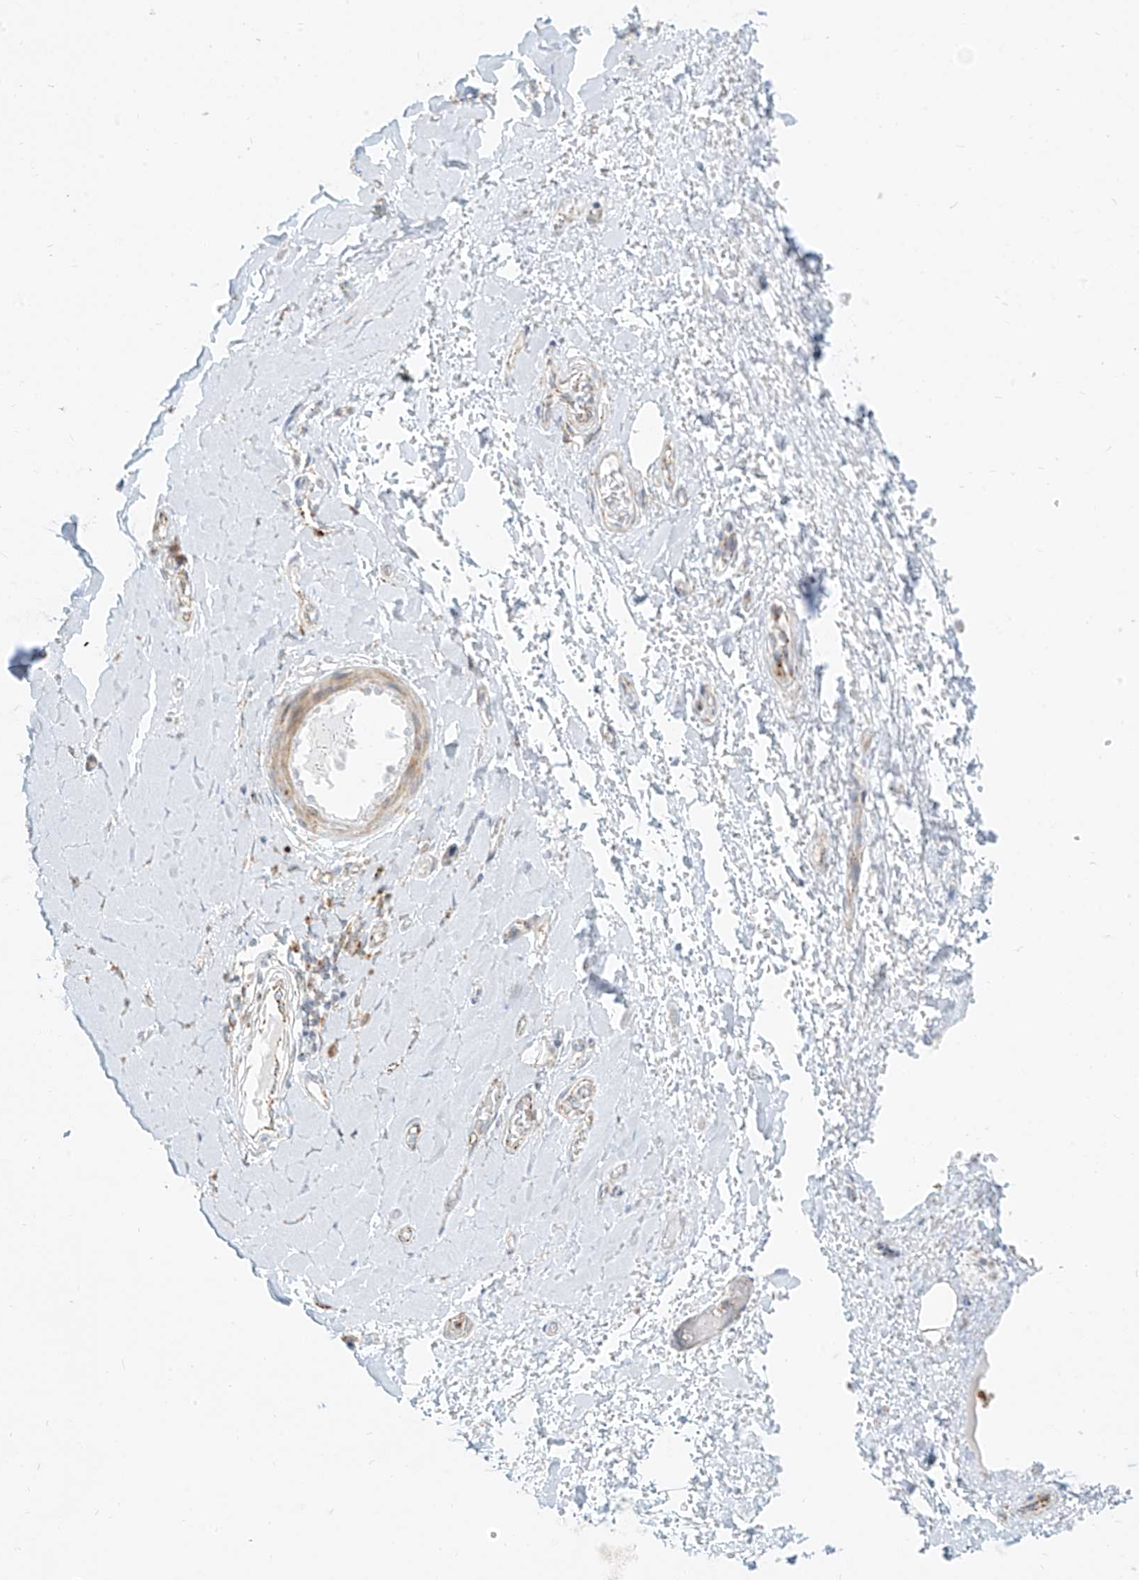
{"staining": {"intensity": "moderate", "quantity": "<25%", "location": "cytoplasmic/membranous"}, "tissue": "soft tissue", "cell_type": "Fibroblasts", "image_type": "normal", "snomed": [{"axis": "morphology", "description": "Normal tissue, NOS"}, {"axis": "morphology", "description": "Adenocarcinoma, NOS"}, {"axis": "topography", "description": "Stomach, upper"}, {"axis": "topography", "description": "Peripheral nerve tissue"}], "caption": "The immunohistochemical stain labels moderate cytoplasmic/membranous expression in fibroblasts of normal soft tissue.", "gene": "SLC35F6", "patient": {"sex": "male", "age": 62}}